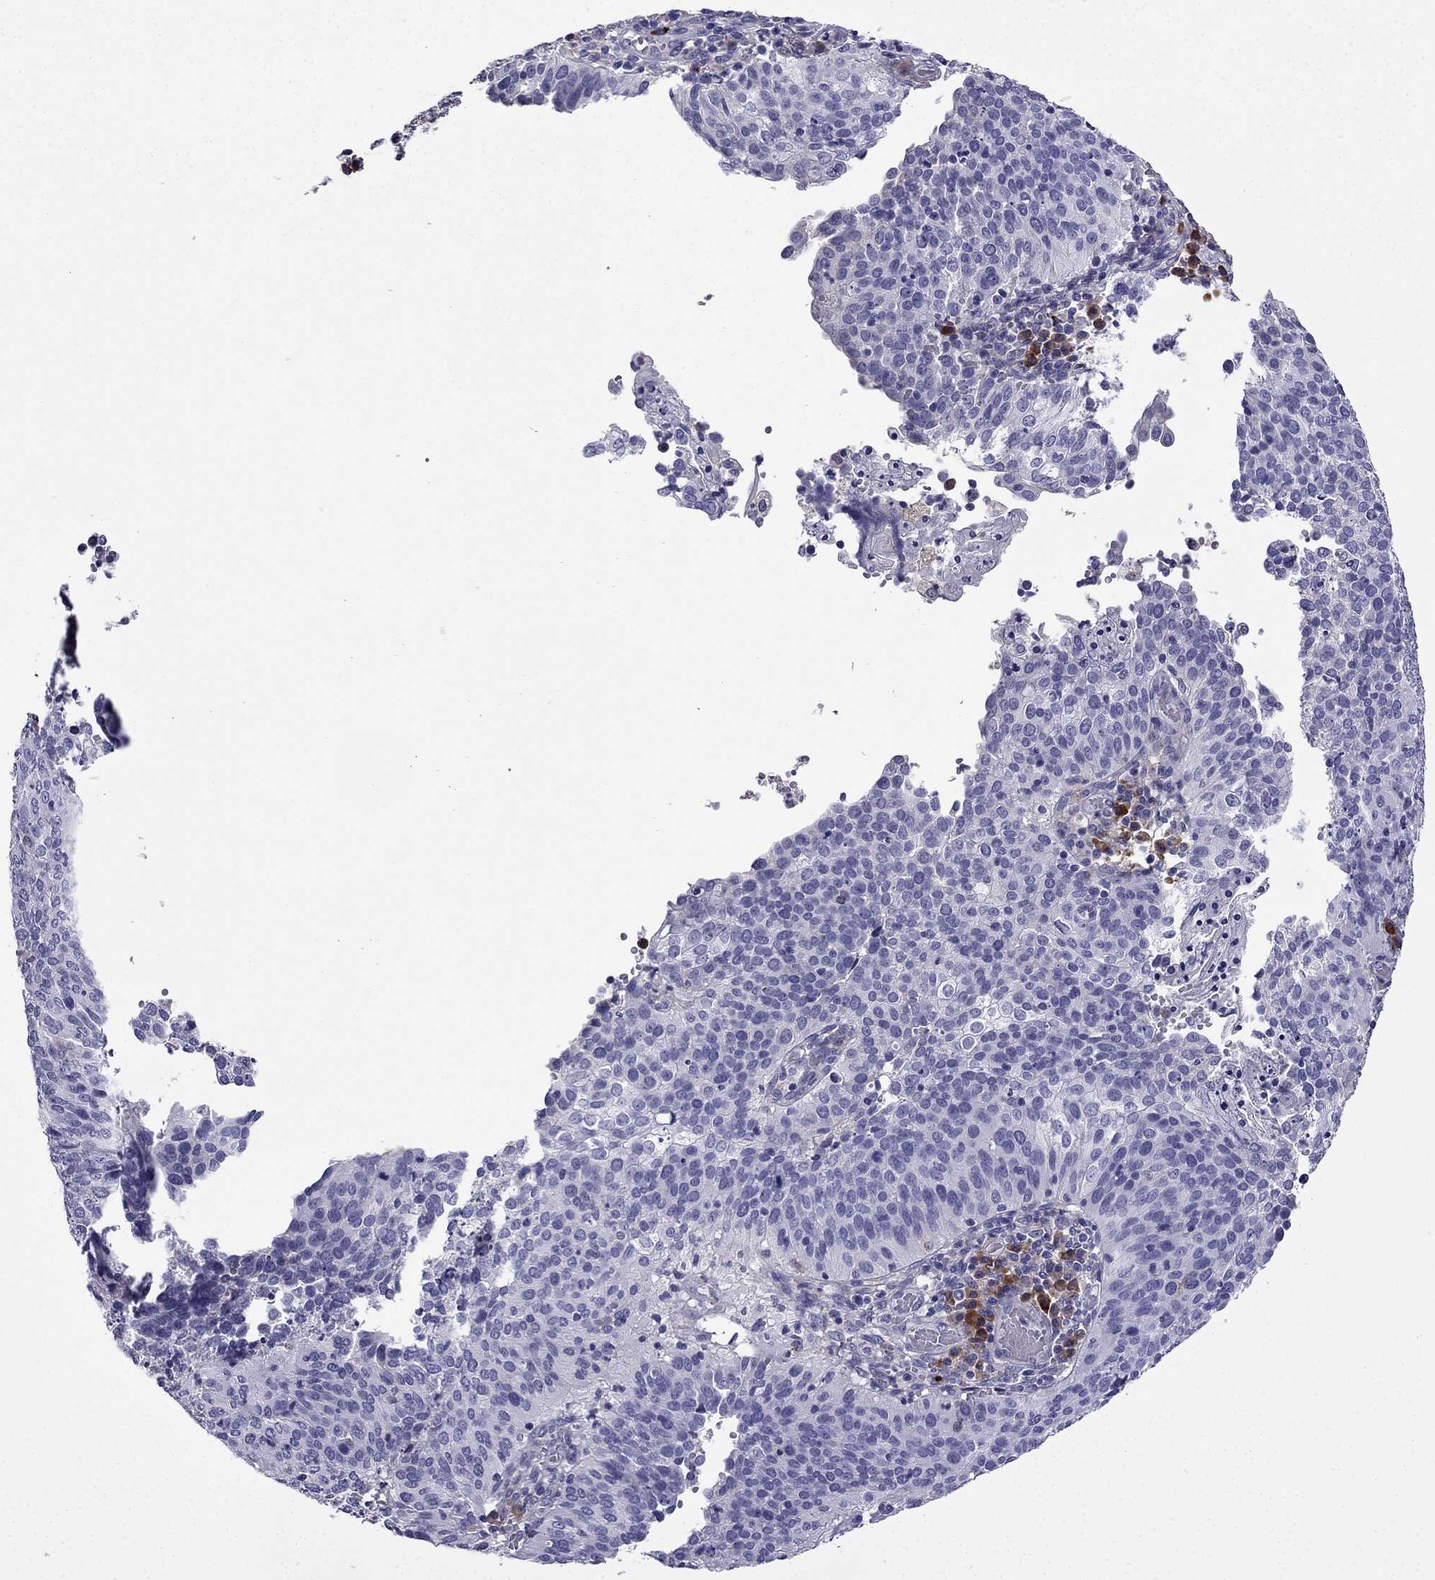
{"staining": {"intensity": "negative", "quantity": "none", "location": "none"}, "tissue": "cervical cancer", "cell_type": "Tumor cells", "image_type": "cancer", "snomed": [{"axis": "morphology", "description": "Squamous cell carcinoma, NOS"}, {"axis": "topography", "description": "Cervix"}], "caption": "Tumor cells are negative for brown protein staining in cervical squamous cell carcinoma.", "gene": "TSSK4", "patient": {"sex": "female", "age": 39}}